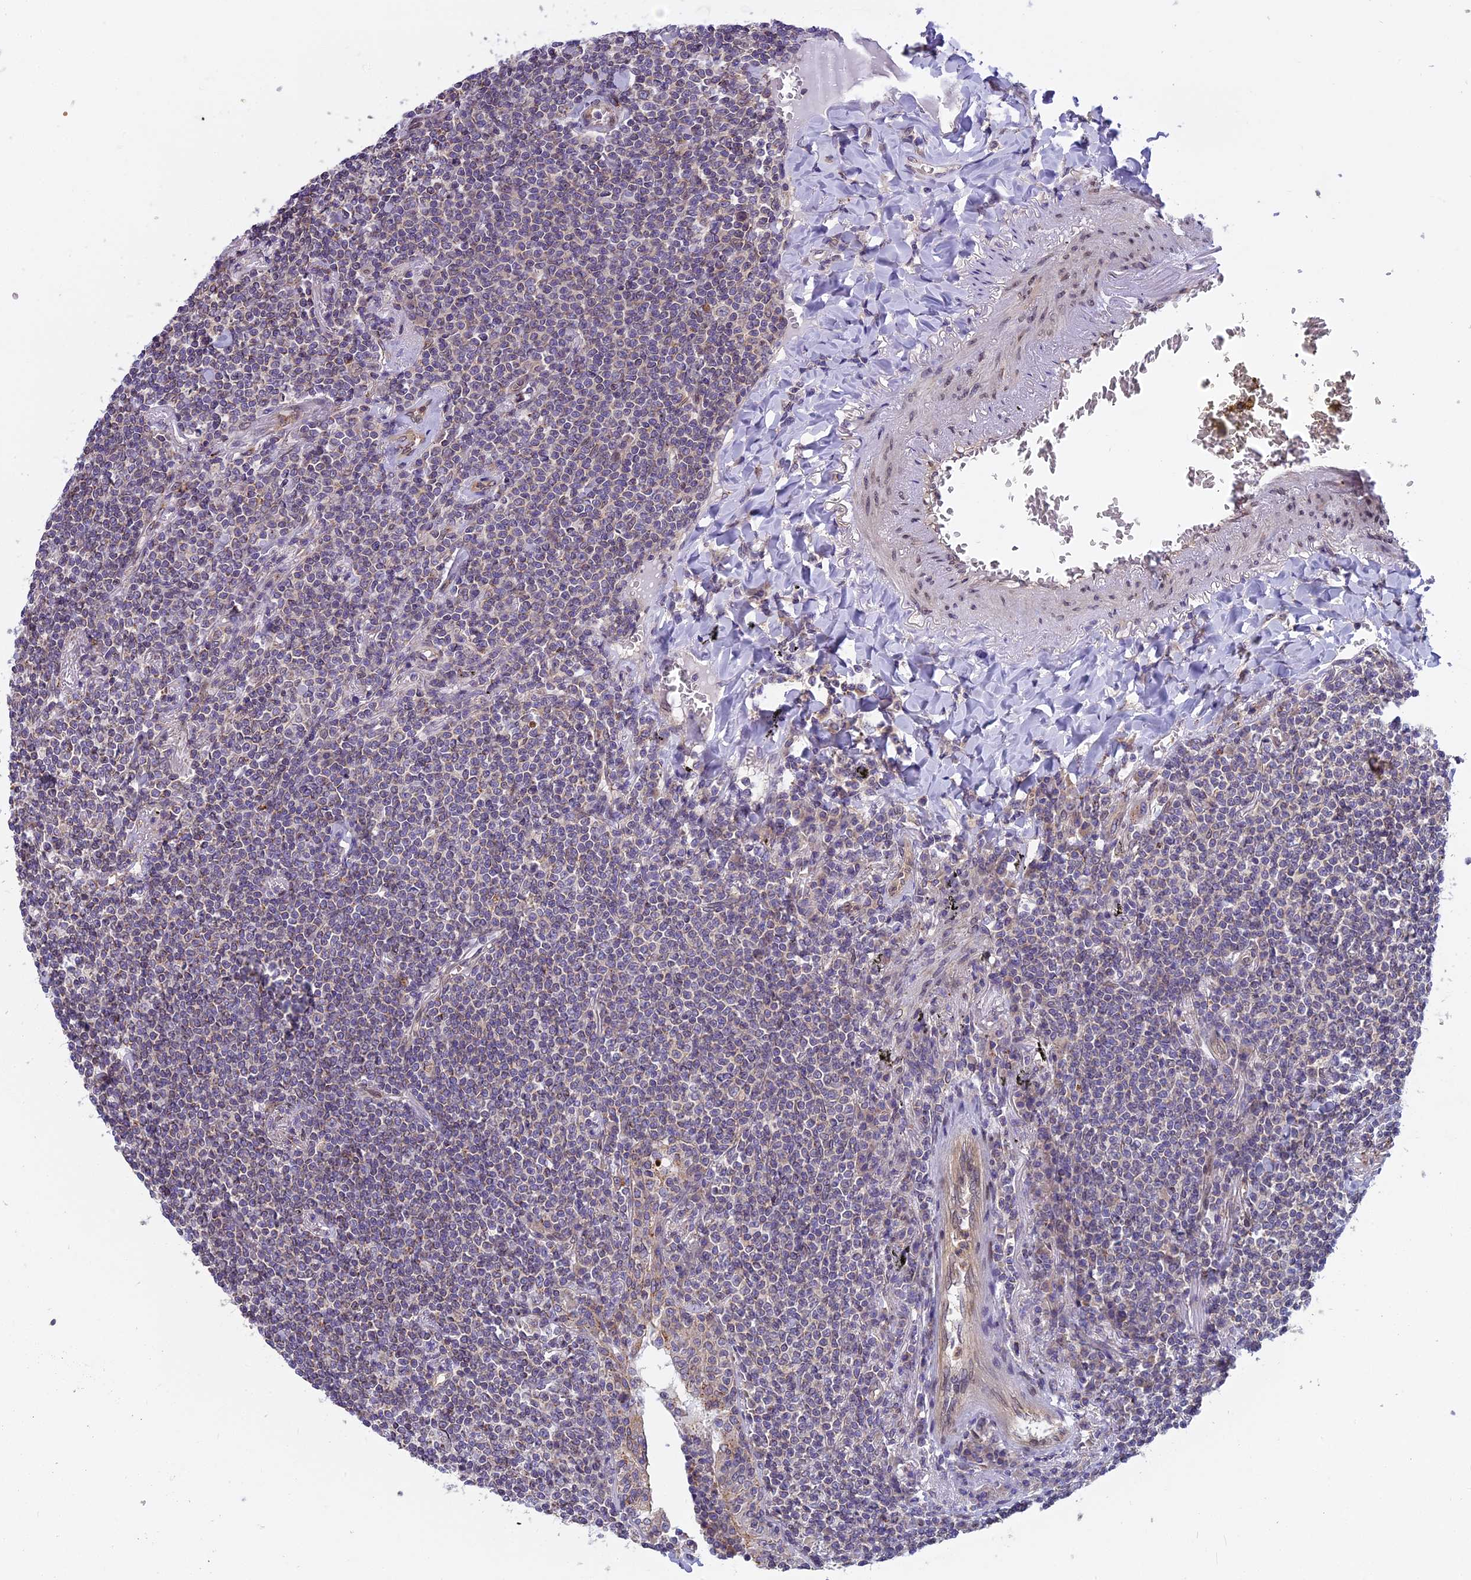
{"staining": {"intensity": "weak", "quantity": ">75%", "location": "cytoplasmic/membranous"}, "tissue": "lymphoma", "cell_type": "Tumor cells", "image_type": "cancer", "snomed": [{"axis": "morphology", "description": "Malignant lymphoma, non-Hodgkin's type, Low grade"}, {"axis": "topography", "description": "Lung"}], "caption": "IHC staining of lymphoma, which displays low levels of weak cytoplasmic/membranous positivity in approximately >75% of tumor cells indicating weak cytoplasmic/membranous protein expression. The staining was performed using DAB (brown) for protein detection and nuclei were counterstained in hematoxylin (blue).", "gene": "CHMP2A", "patient": {"sex": "female", "age": 71}}